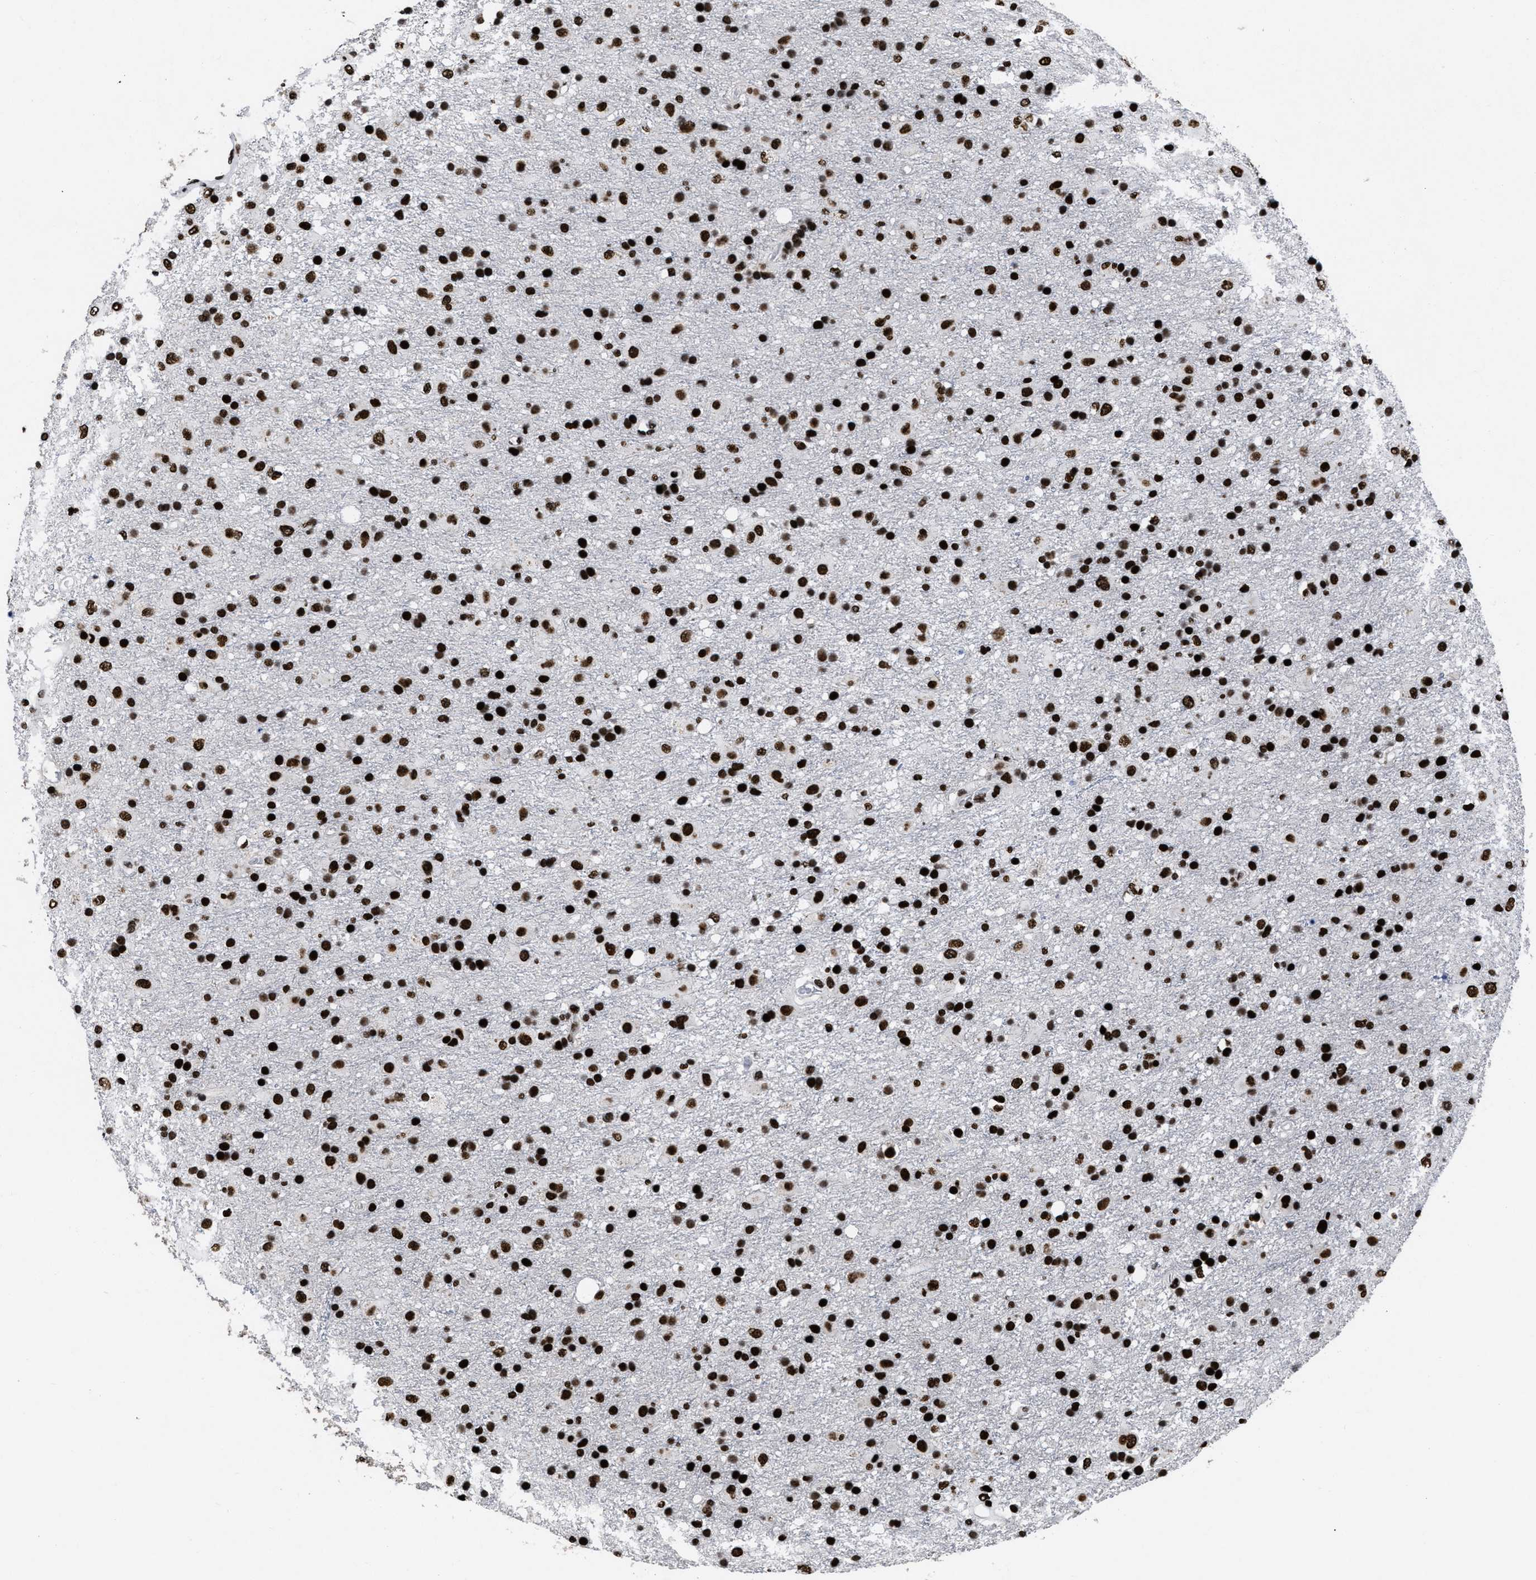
{"staining": {"intensity": "strong", "quantity": ">75%", "location": "nuclear"}, "tissue": "glioma", "cell_type": "Tumor cells", "image_type": "cancer", "snomed": [{"axis": "morphology", "description": "Glioma, malignant, Low grade"}, {"axis": "topography", "description": "Brain"}], "caption": "Glioma tissue shows strong nuclear expression in approximately >75% of tumor cells", "gene": "CALHM3", "patient": {"sex": "male", "age": 65}}